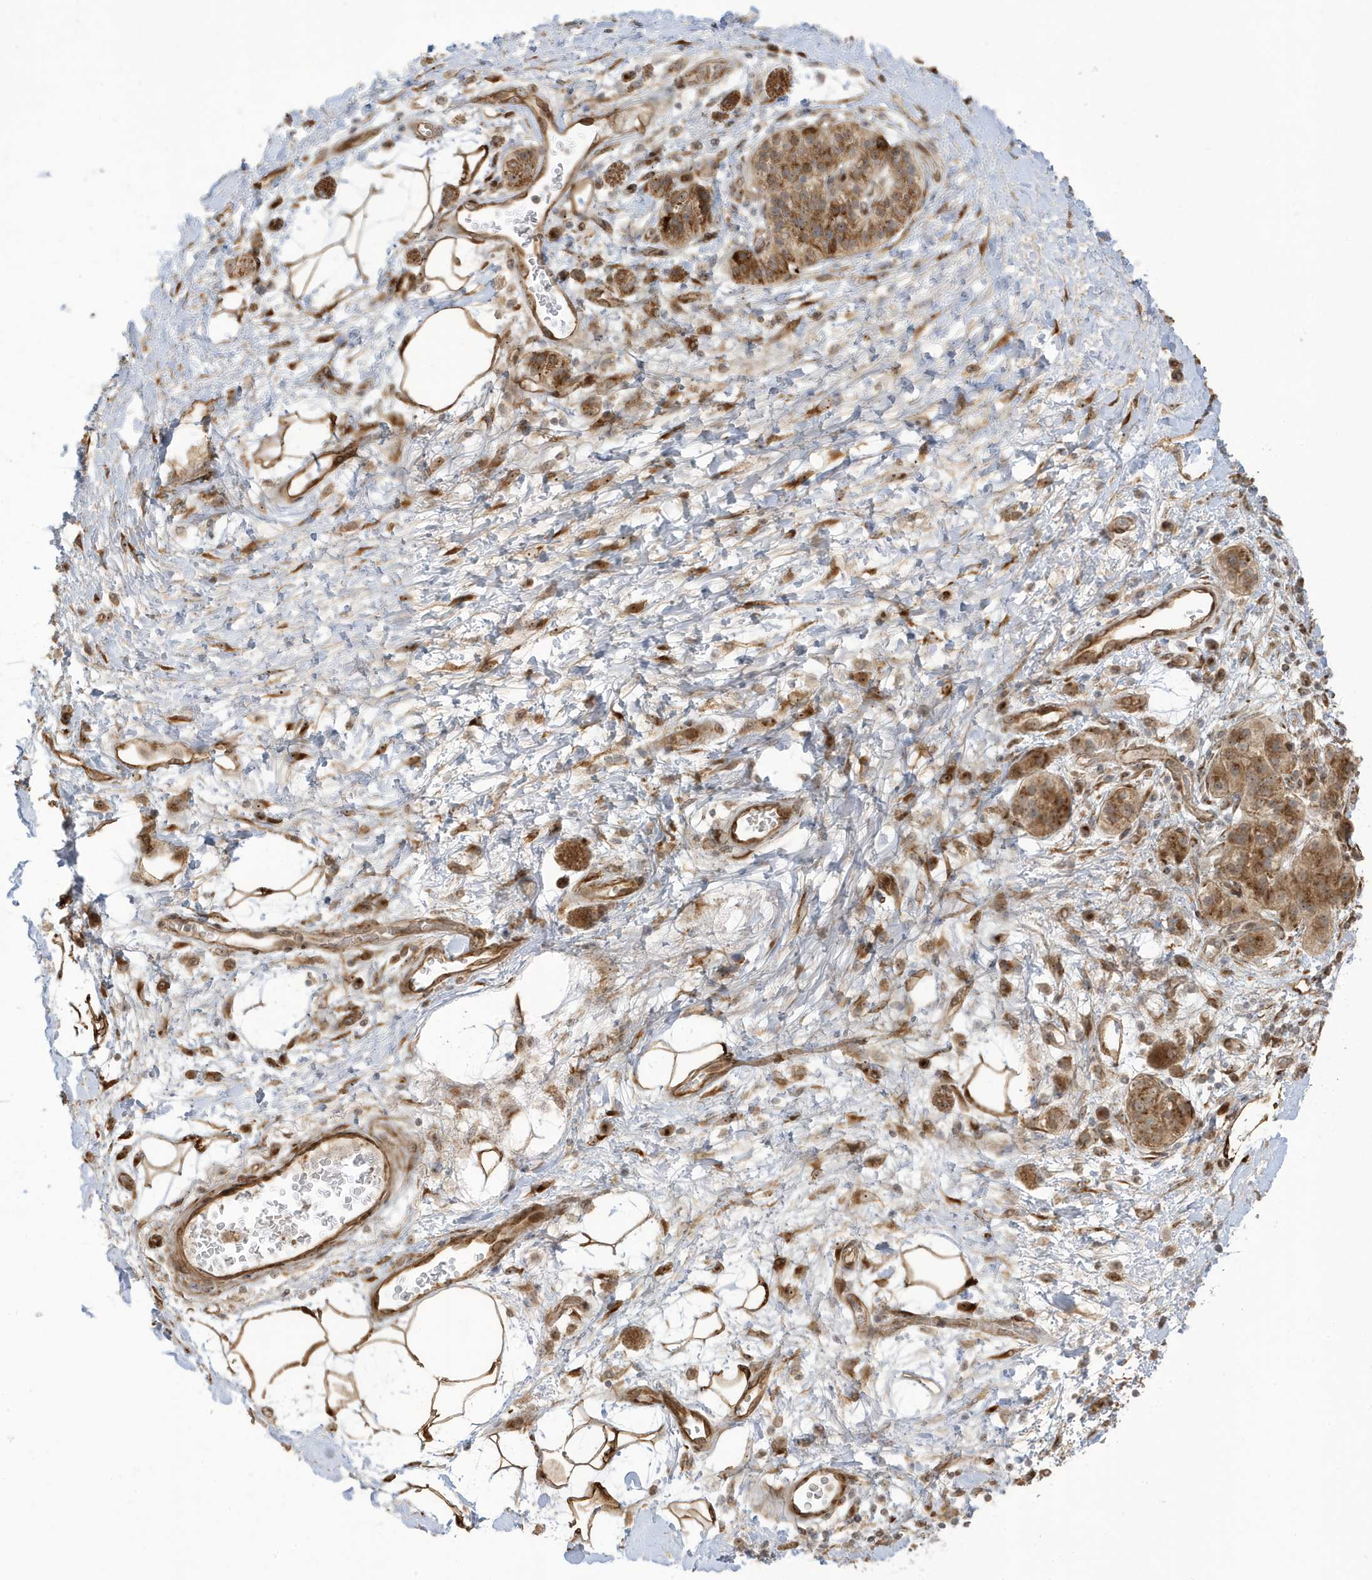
{"staining": {"intensity": "strong", "quantity": ">75%", "location": "cytoplasmic/membranous"}, "tissue": "adipose tissue", "cell_type": "Adipocytes", "image_type": "normal", "snomed": [{"axis": "morphology", "description": "Normal tissue, NOS"}, {"axis": "morphology", "description": "Adenocarcinoma, NOS"}, {"axis": "topography", "description": "Duodenum"}, {"axis": "topography", "description": "Peripheral nerve tissue"}], "caption": "Strong cytoplasmic/membranous expression for a protein is seen in about >75% of adipocytes of unremarkable adipose tissue using immunohistochemistry.", "gene": "ECM2", "patient": {"sex": "female", "age": 60}}